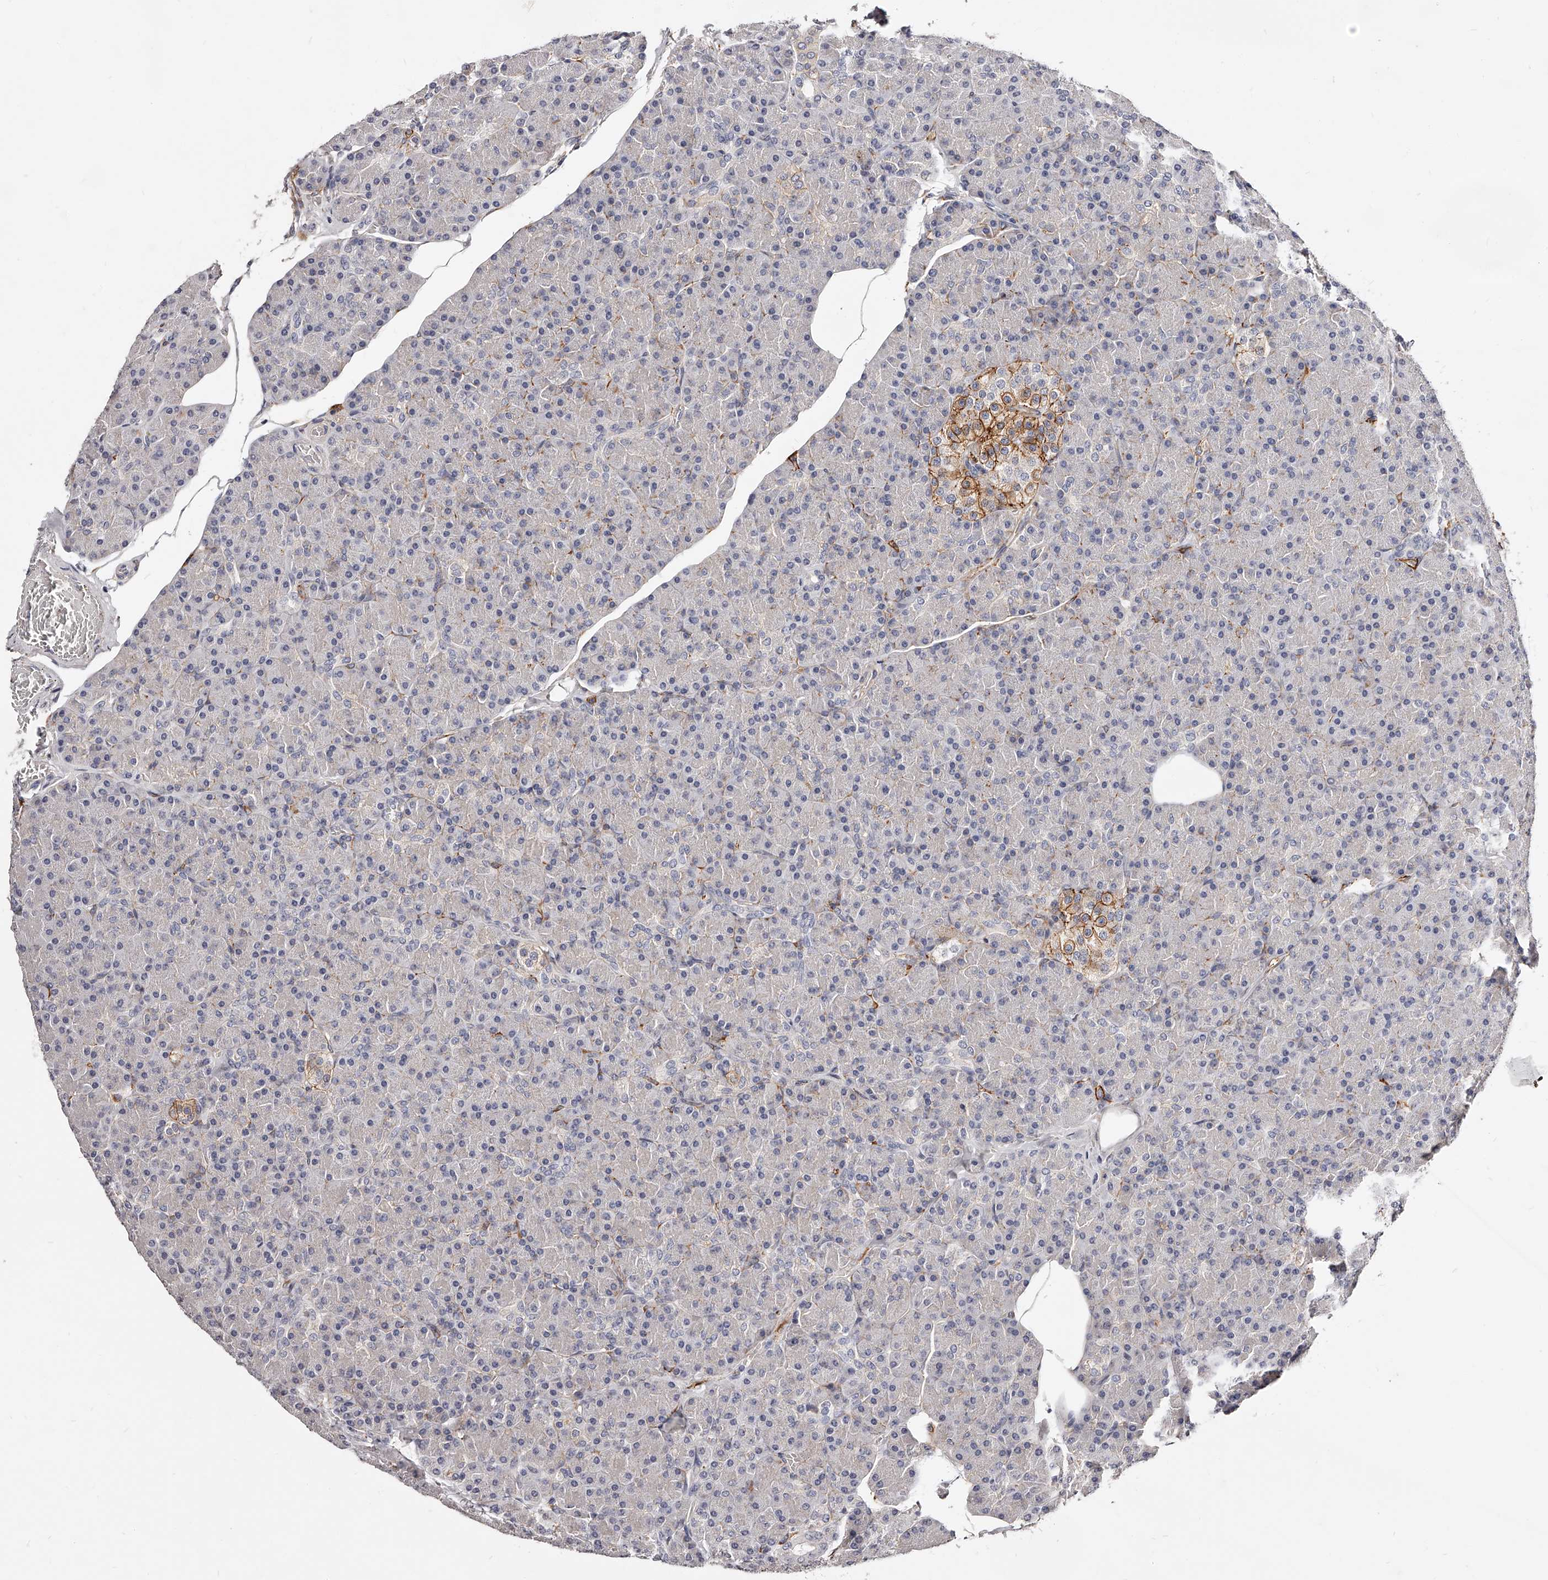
{"staining": {"intensity": "weak", "quantity": "<25%", "location": "cytoplasmic/membranous"}, "tissue": "pancreas", "cell_type": "Exocrine glandular cells", "image_type": "normal", "snomed": [{"axis": "morphology", "description": "Normal tissue, NOS"}, {"axis": "topography", "description": "Pancreas"}], "caption": "A histopathology image of pancreas stained for a protein displays no brown staining in exocrine glandular cells. (DAB (3,3'-diaminobenzidine) immunohistochemistry (IHC), high magnification).", "gene": "CD82", "patient": {"sex": "female", "age": 43}}